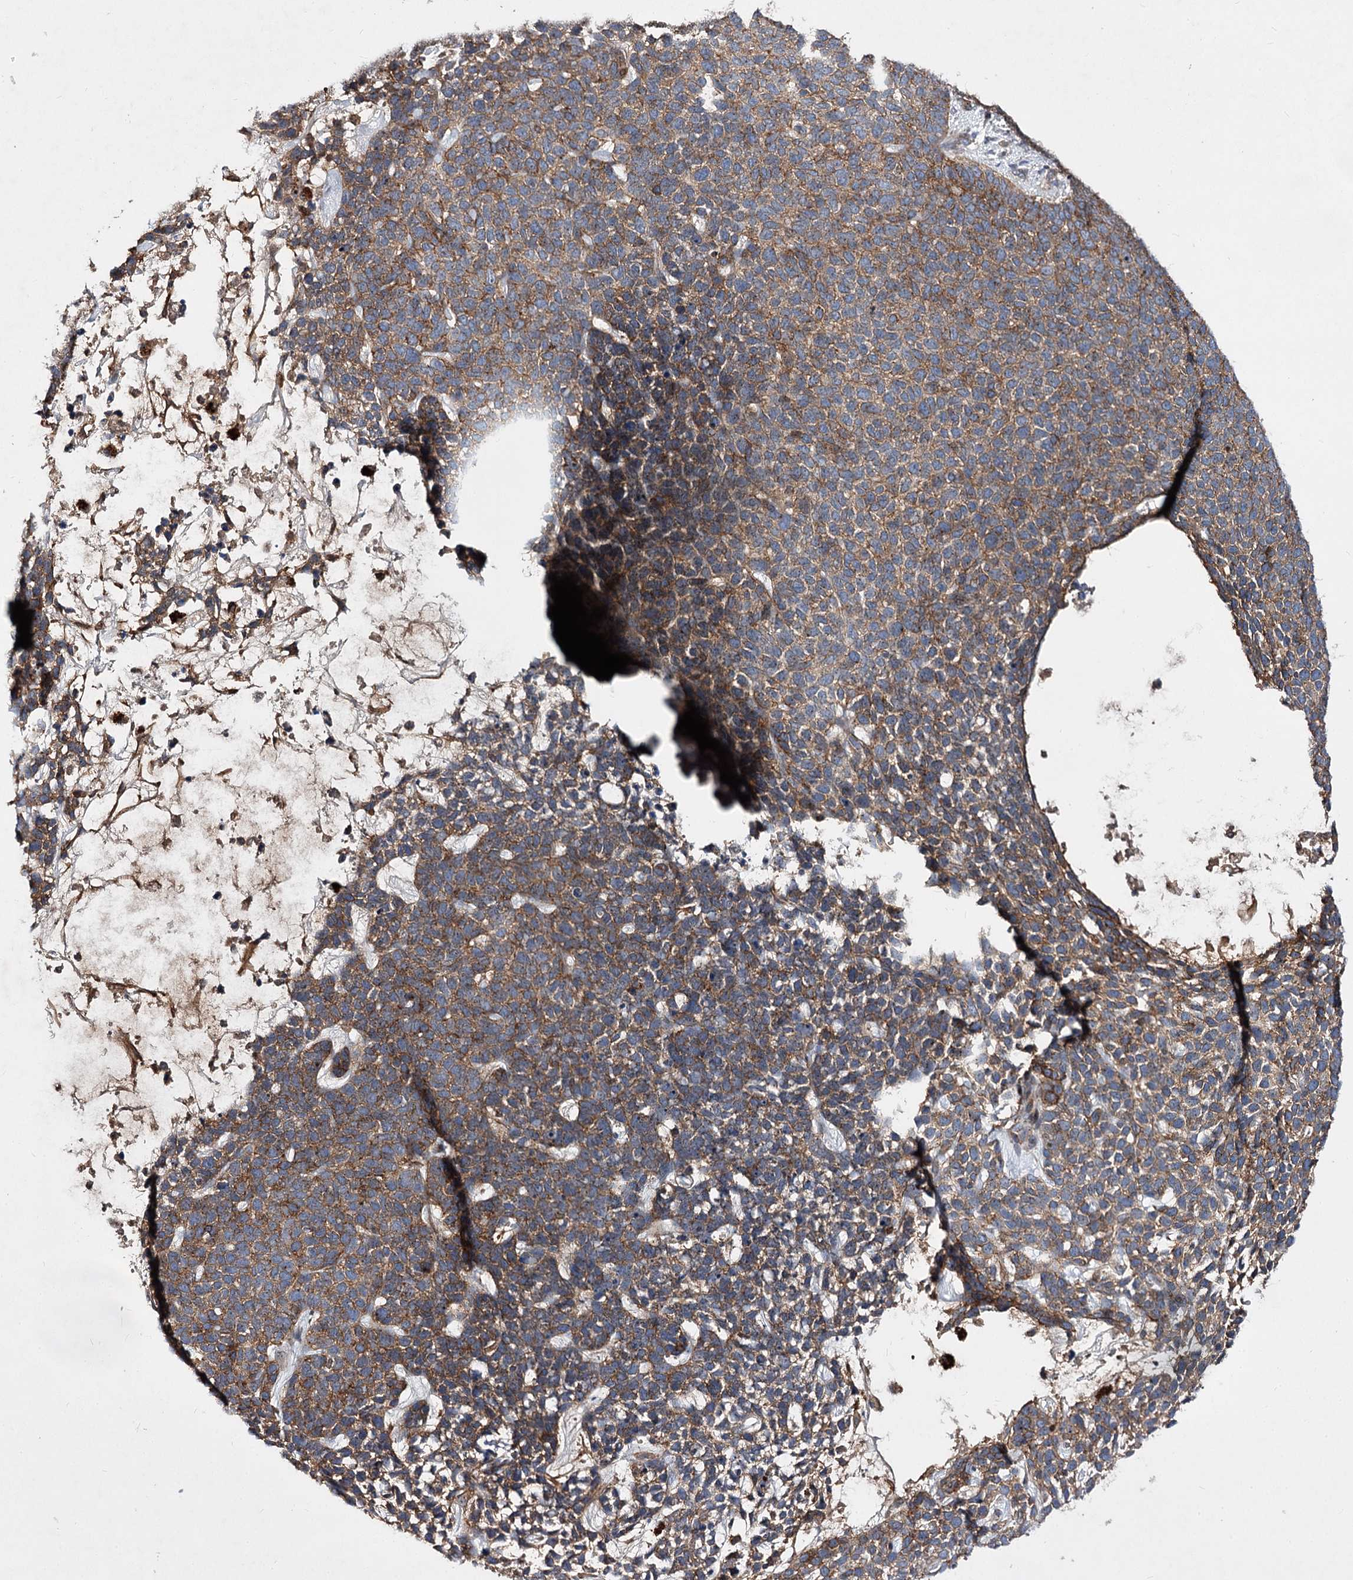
{"staining": {"intensity": "strong", "quantity": ">75%", "location": "cytoplasmic/membranous"}, "tissue": "skin cancer", "cell_type": "Tumor cells", "image_type": "cancer", "snomed": [{"axis": "morphology", "description": "Basal cell carcinoma"}, {"axis": "topography", "description": "Skin"}], "caption": "There is high levels of strong cytoplasmic/membranous positivity in tumor cells of basal cell carcinoma (skin), as demonstrated by immunohistochemical staining (brown color).", "gene": "MINDY3", "patient": {"sex": "female", "age": 84}}